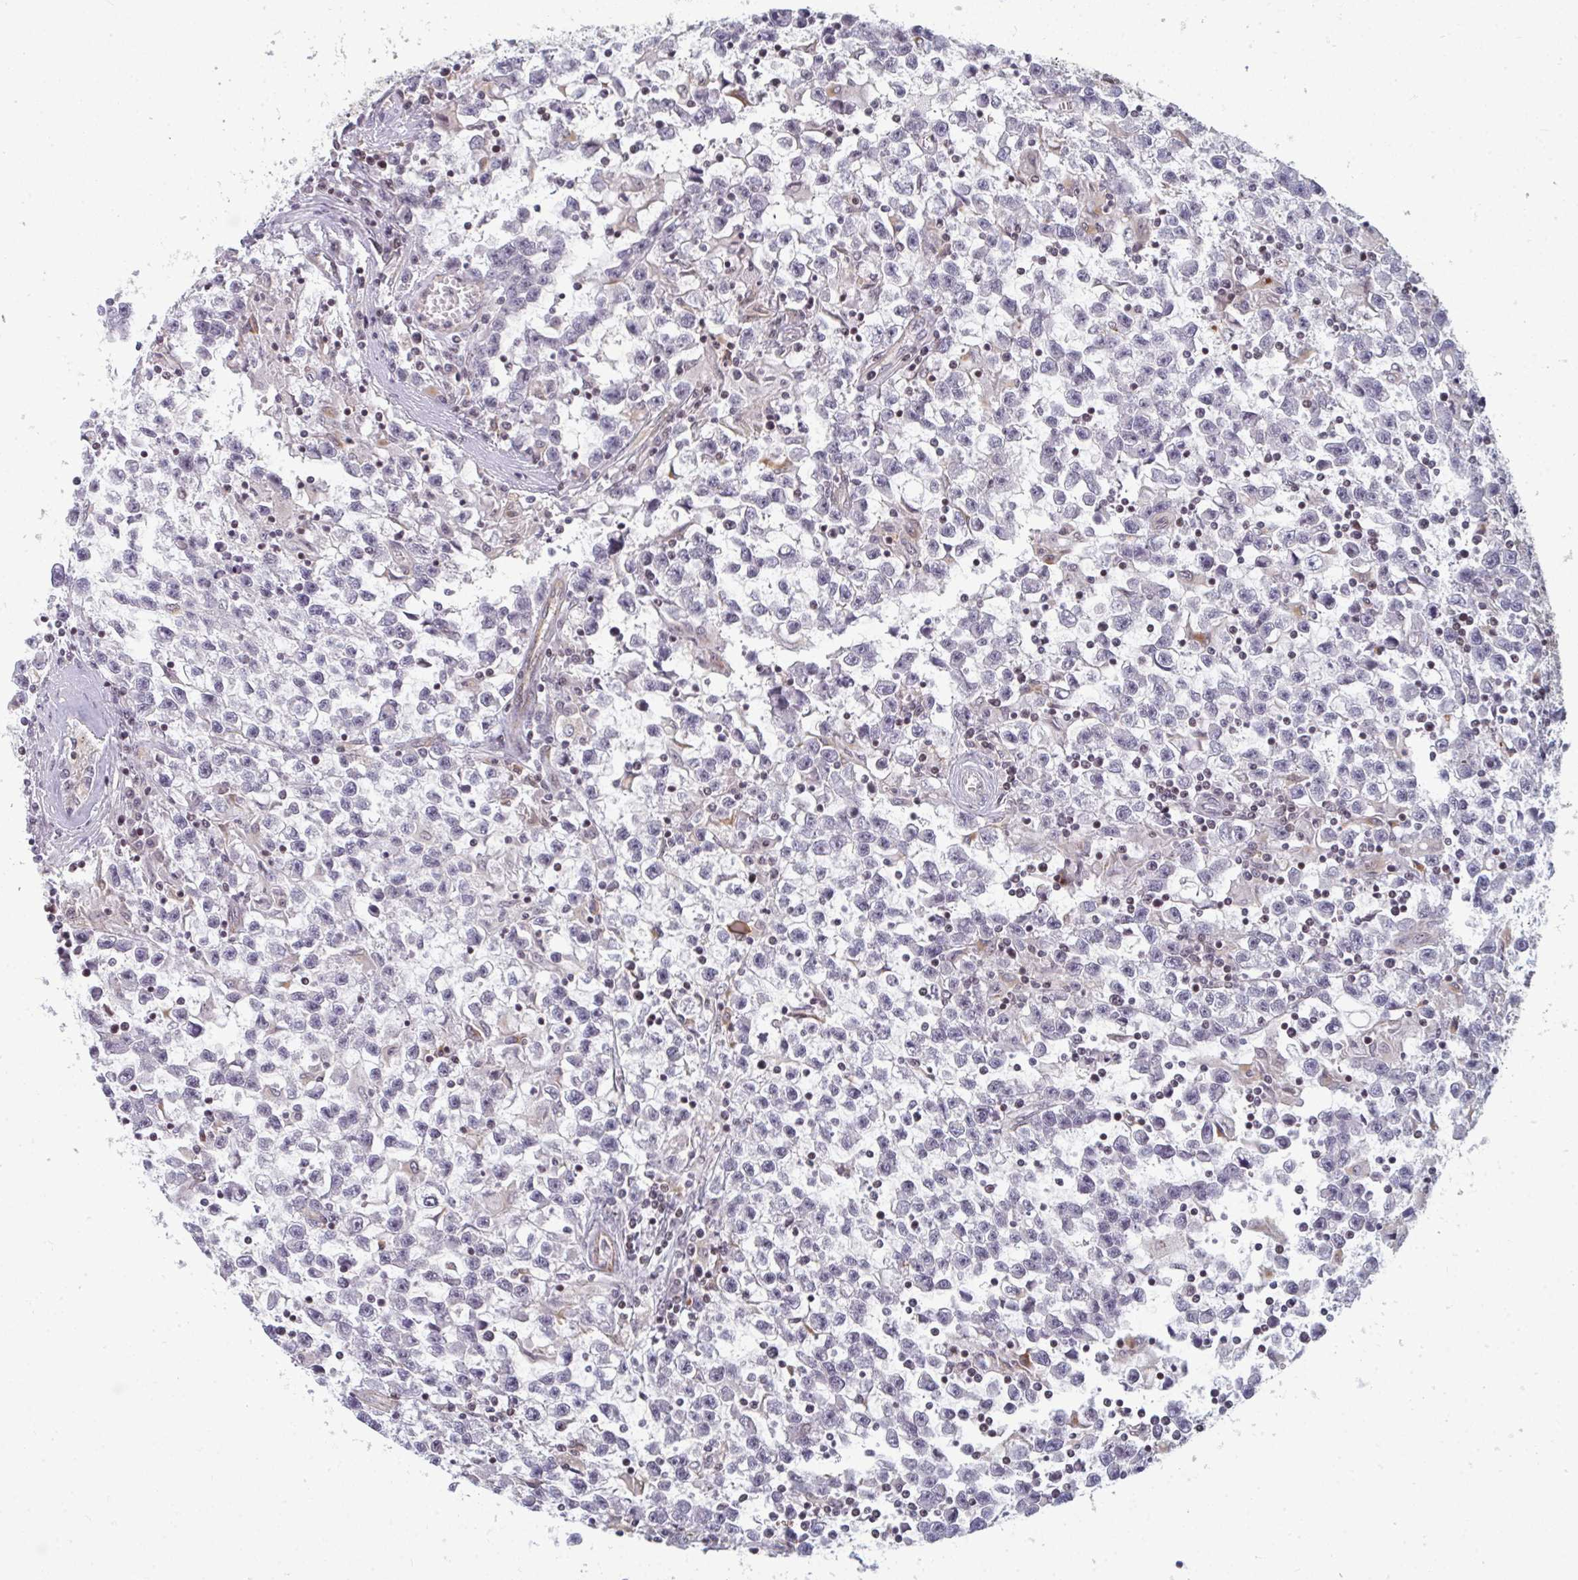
{"staining": {"intensity": "negative", "quantity": "none", "location": "none"}, "tissue": "testis cancer", "cell_type": "Tumor cells", "image_type": "cancer", "snomed": [{"axis": "morphology", "description": "Seminoma, NOS"}, {"axis": "topography", "description": "Testis"}], "caption": "IHC of testis cancer shows no expression in tumor cells.", "gene": "ATF1", "patient": {"sex": "male", "age": 31}}